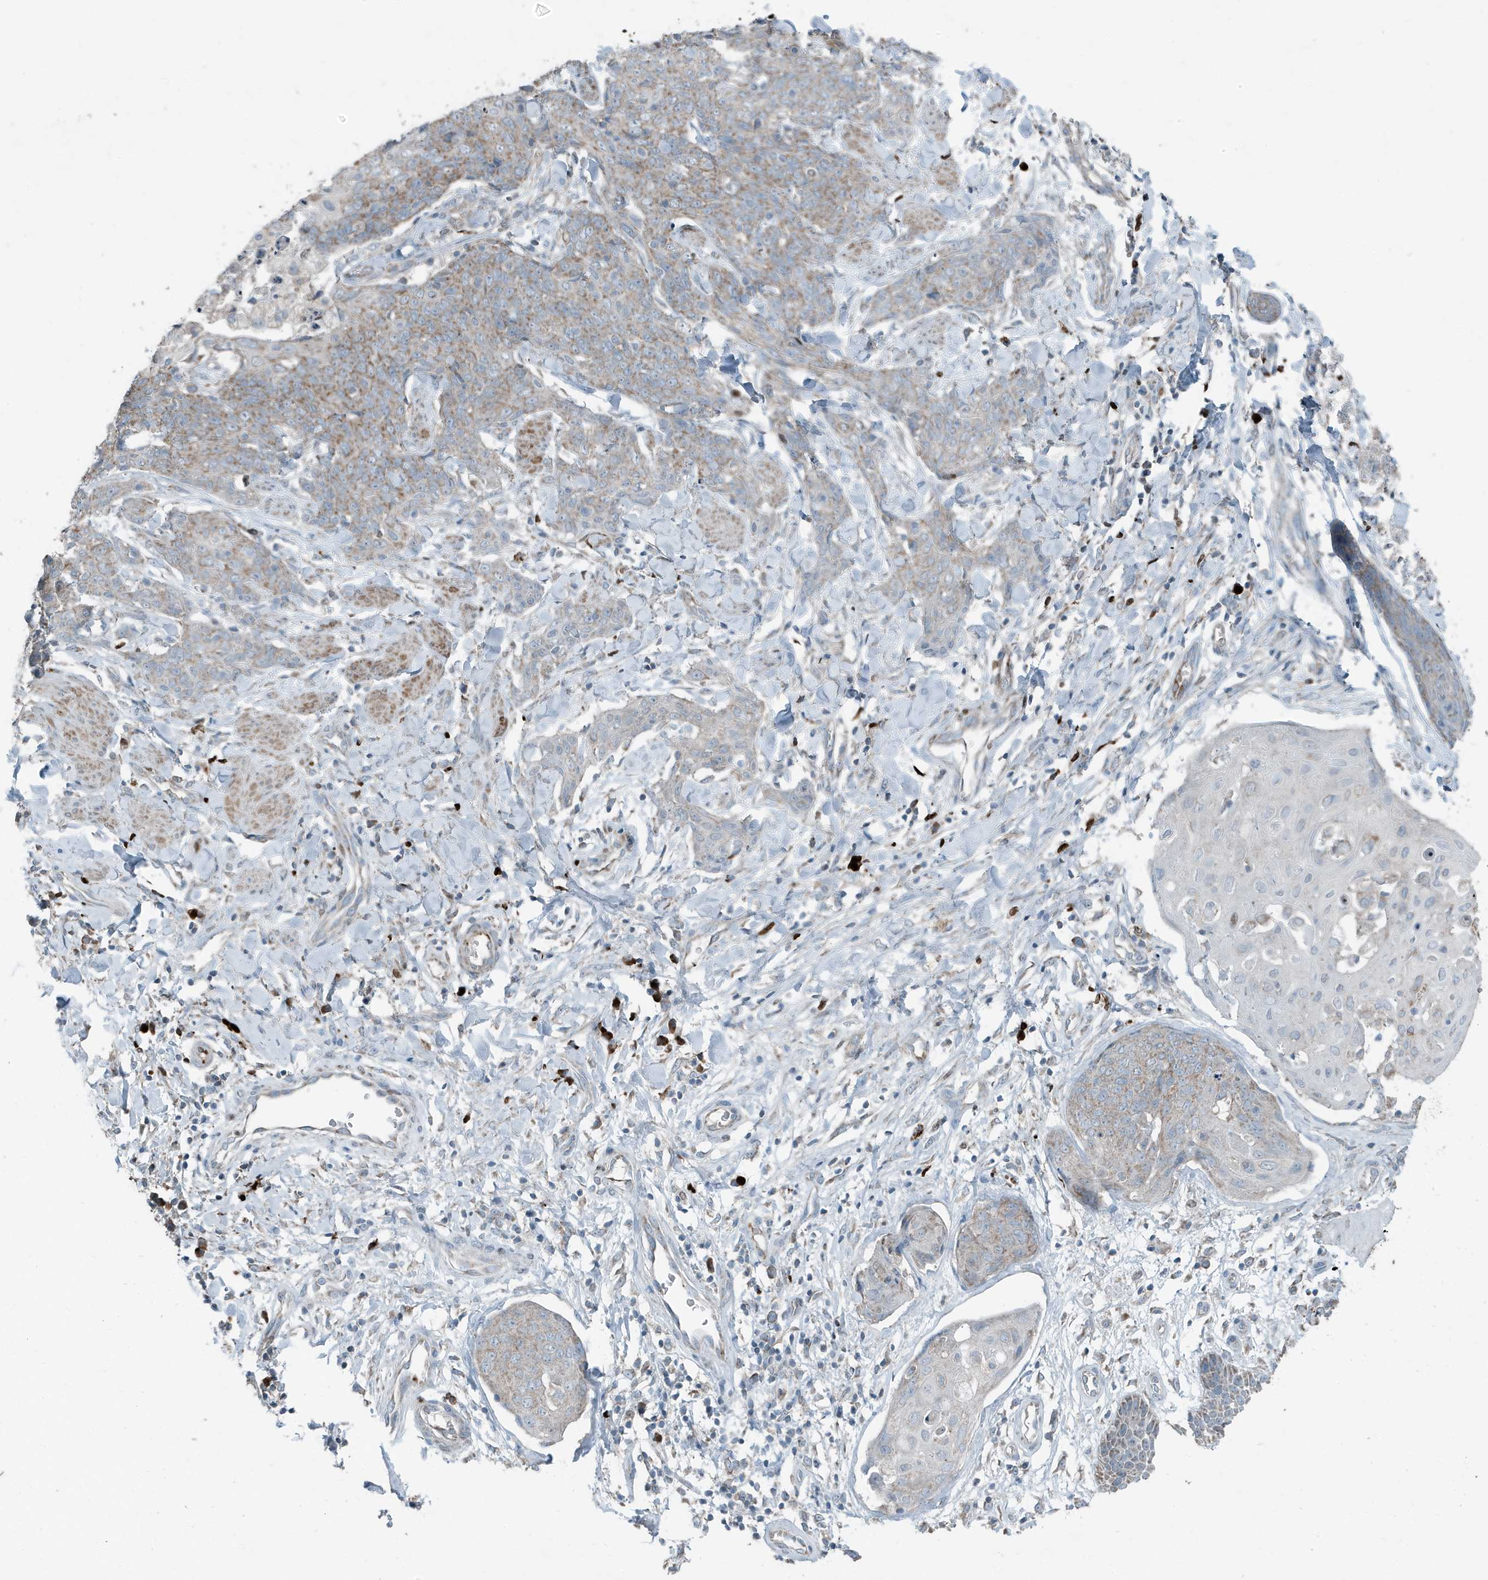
{"staining": {"intensity": "weak", "quantity": "25%-75%", "location": "cytoplasmic/membranous"}, "tissue": "skin cancer", "cell_type": "Tumor cells", "image_type": "cancer", "snomed": [{"axis": "morphology", "description": "Squamous cell carcinoma, NOS"}, {"axis": "topography", "description": "Skin"}, {"axis": "topography", "description": "Vulva"}], "caption": "Immunohistochemical staining of squamous cell carcinoma (skin) displays low levels of weak cytoplasmic/membranous protein positivity in approximately 25%-75% of tumor cells.", "gene": "MT-CYB", "patient": {"sex": "female", "age": 85}}